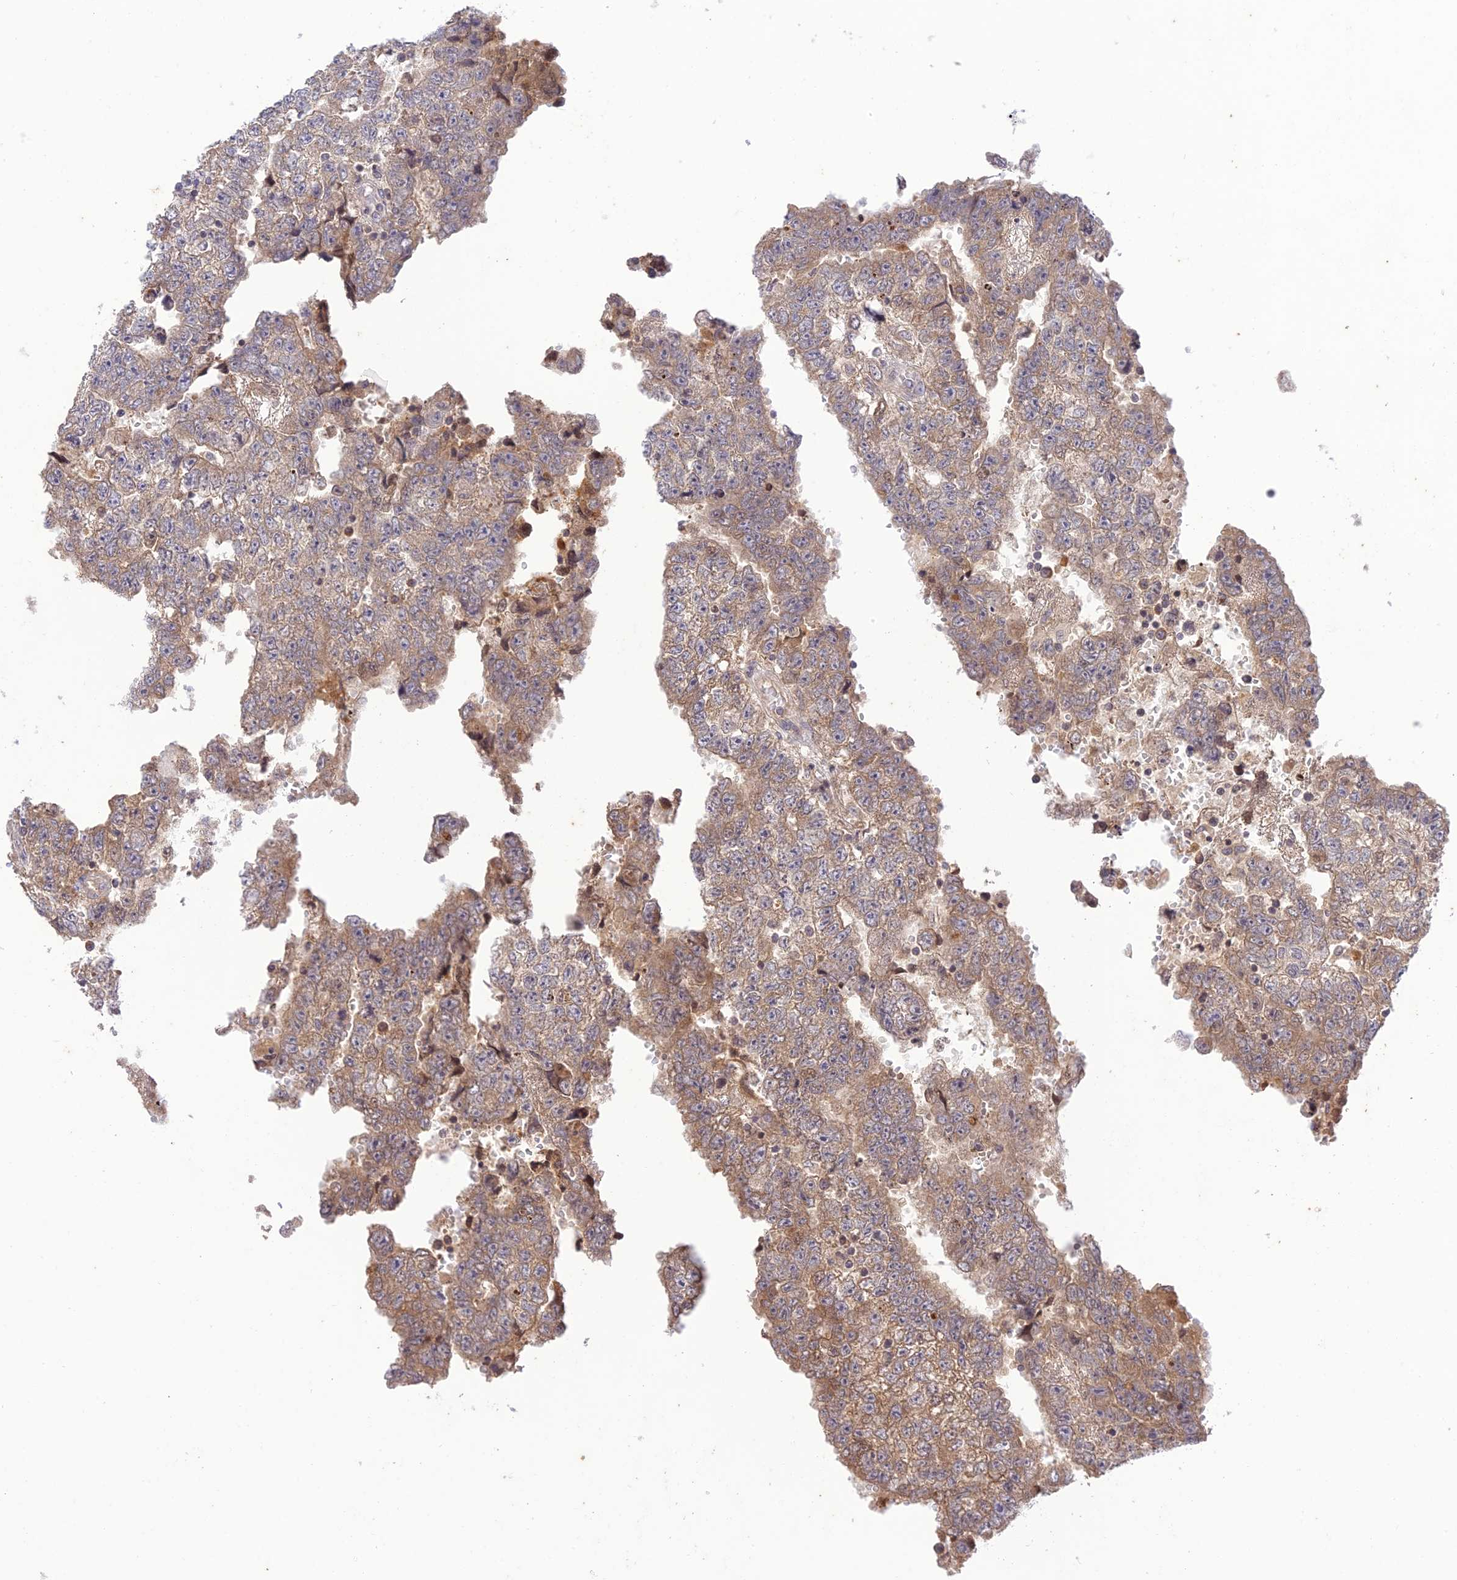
{"staining": {"intensity": "moderate", "quantity": ">75%", "location": "cytoplasmic/membranous"}, "tissue": "testis cancer", "cell_type": "Tumor cells", "image_type": "cancer", "snomed": [{"axis": "morphology", "description": "Carcinoma, Embryonal, NOS"}, {"axis": "topography", "description": "Testis"}], "caption": "This is an image of IHC staining of testis cancer, which shows moderate positivity in the cytoplasmic/membranous of tumor cells.", "gene": "TEKT1", "patient": {"sex": "male", "age": 25}}